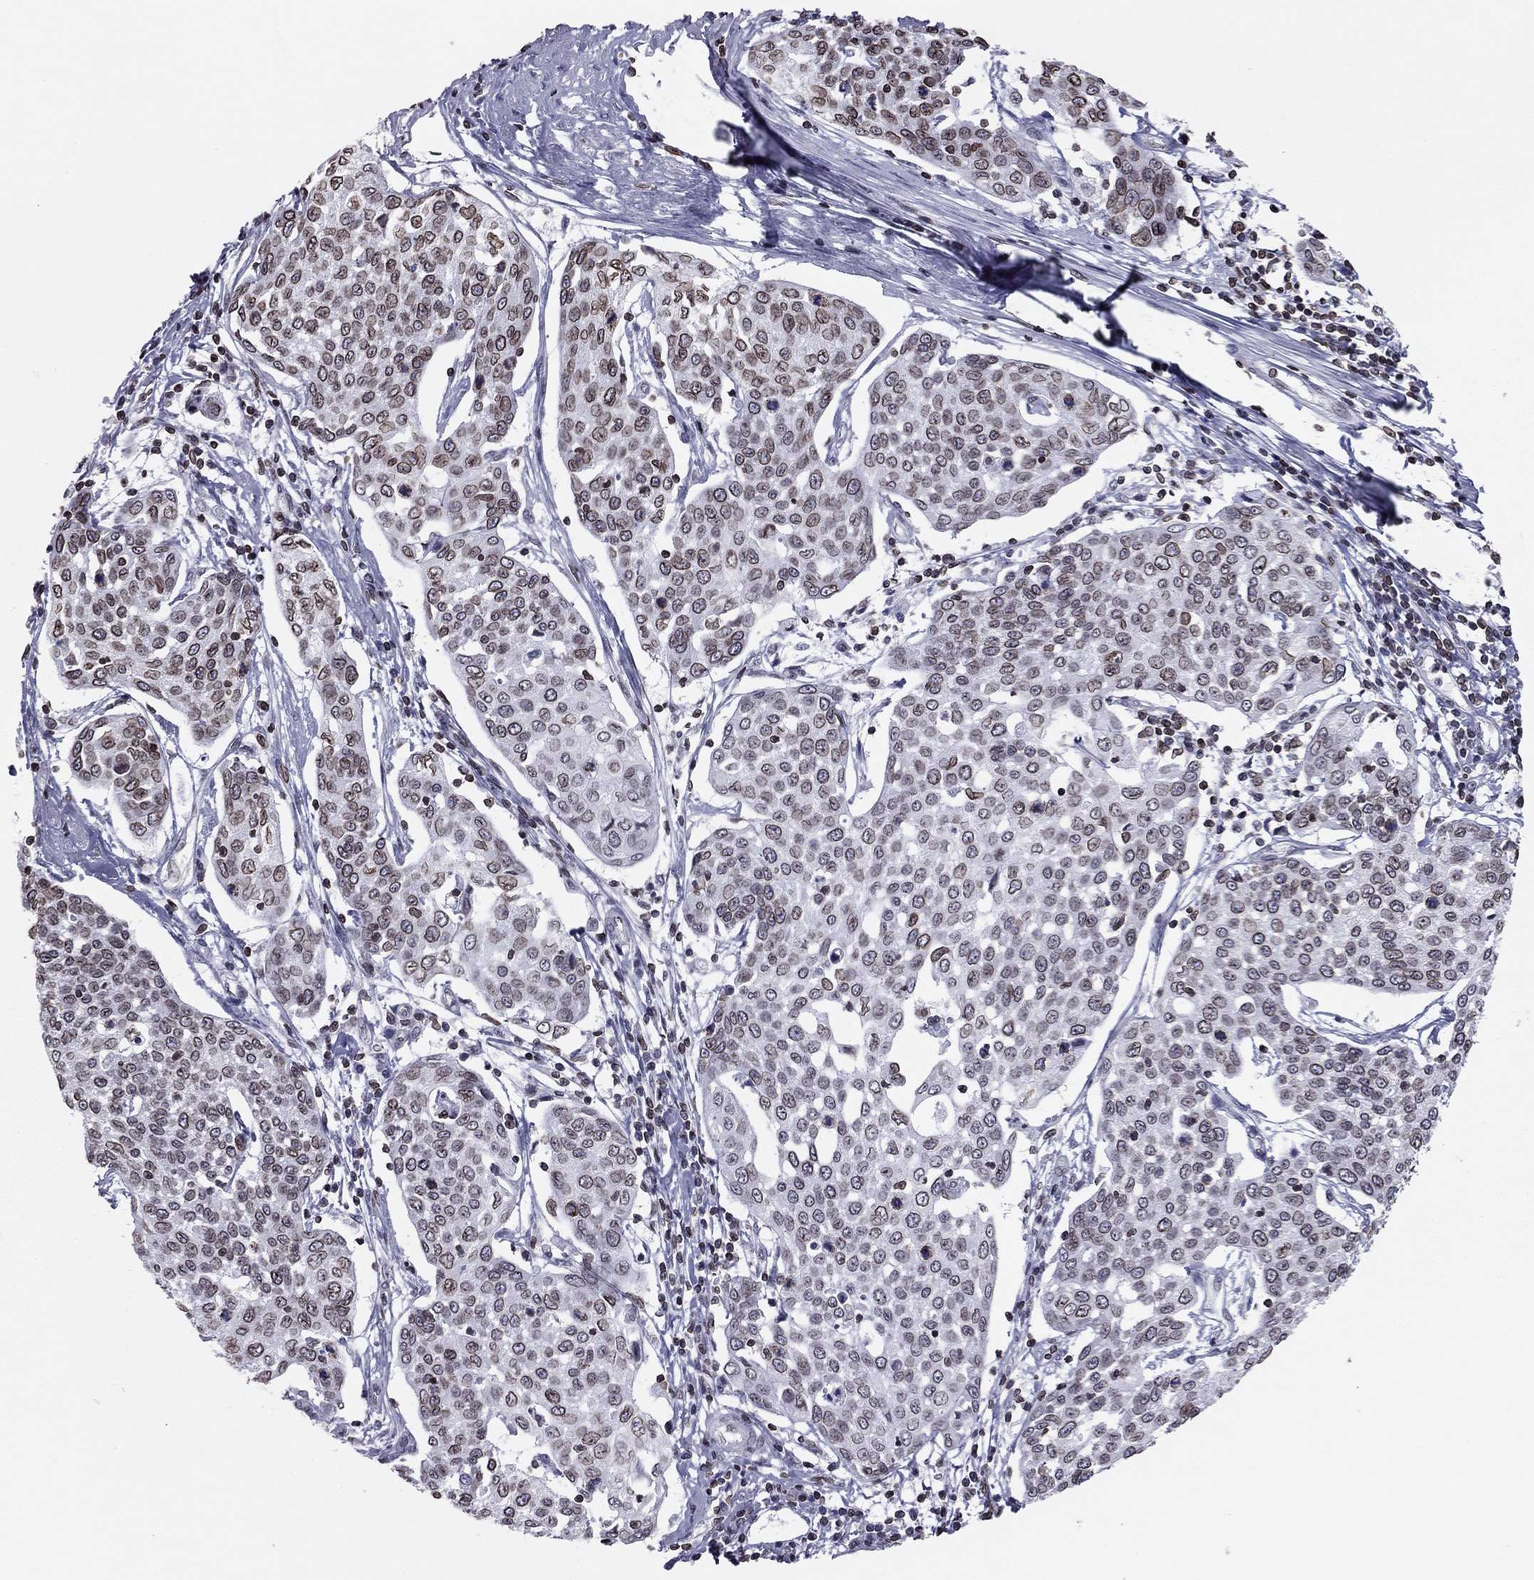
{"staining": {"intensity": "moderate", "quantity": ">75%", "location": "cytoplasmic/membranous,nuclear"}, "tissue": "cervical cancer", "cell_type": "Tumor cells", "image_type": "cancer", "snomed": [{"axis": "morphology", "description": "Squamous cell carcinoma, NOS"}, {"axis": "topography", "description": "Cervix"}], "caption": "Immunohistochemical staining of human cervical cancer (squamous cell carcinoma) shows medium levels of moderate cytoplasmic/membranous and nuclear protein positivity in about >75% of tumor cells.", "gene": "ESPL1", "patient": {"sex": "female", "age": 34}}